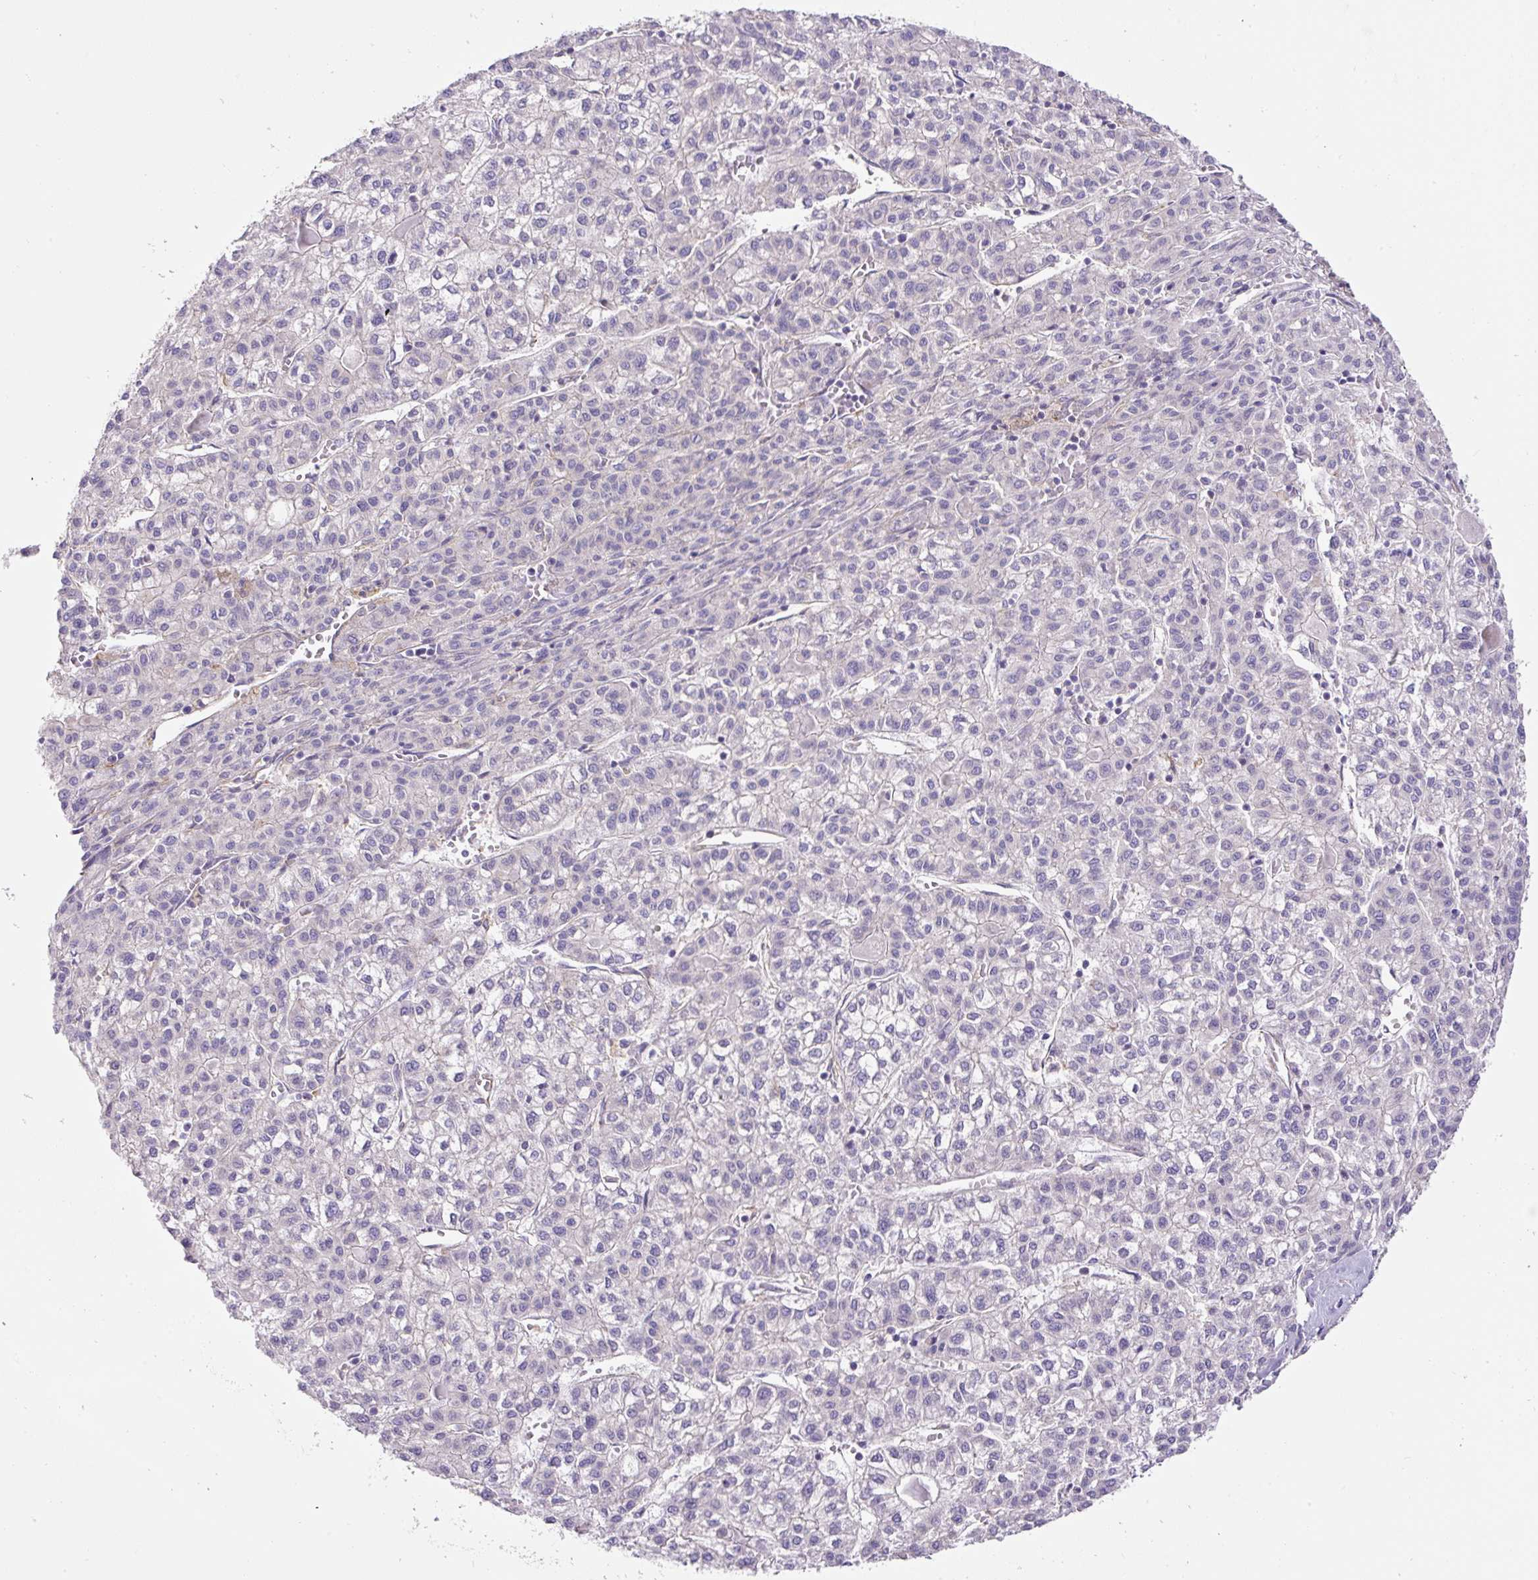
{"staining": {"intensity": "negative", "quantity": "none", "location": "none"}, "tissue": "liver cancer", "cell_type": "Tumor cells", "image_type": "cancer", "snomed": [{"axis": "morphology", "description": "Carcinoma, Hepatocellular, NOS"}, {"axis": "topography", "description": "Liver"}], "caption": "Immunohistochemical staining of liver hepatocellular carcinoma shows no significant positivity in tumor cells.", "gene": "DCTN1", "patient": {"sex": "female", "age": 43}}